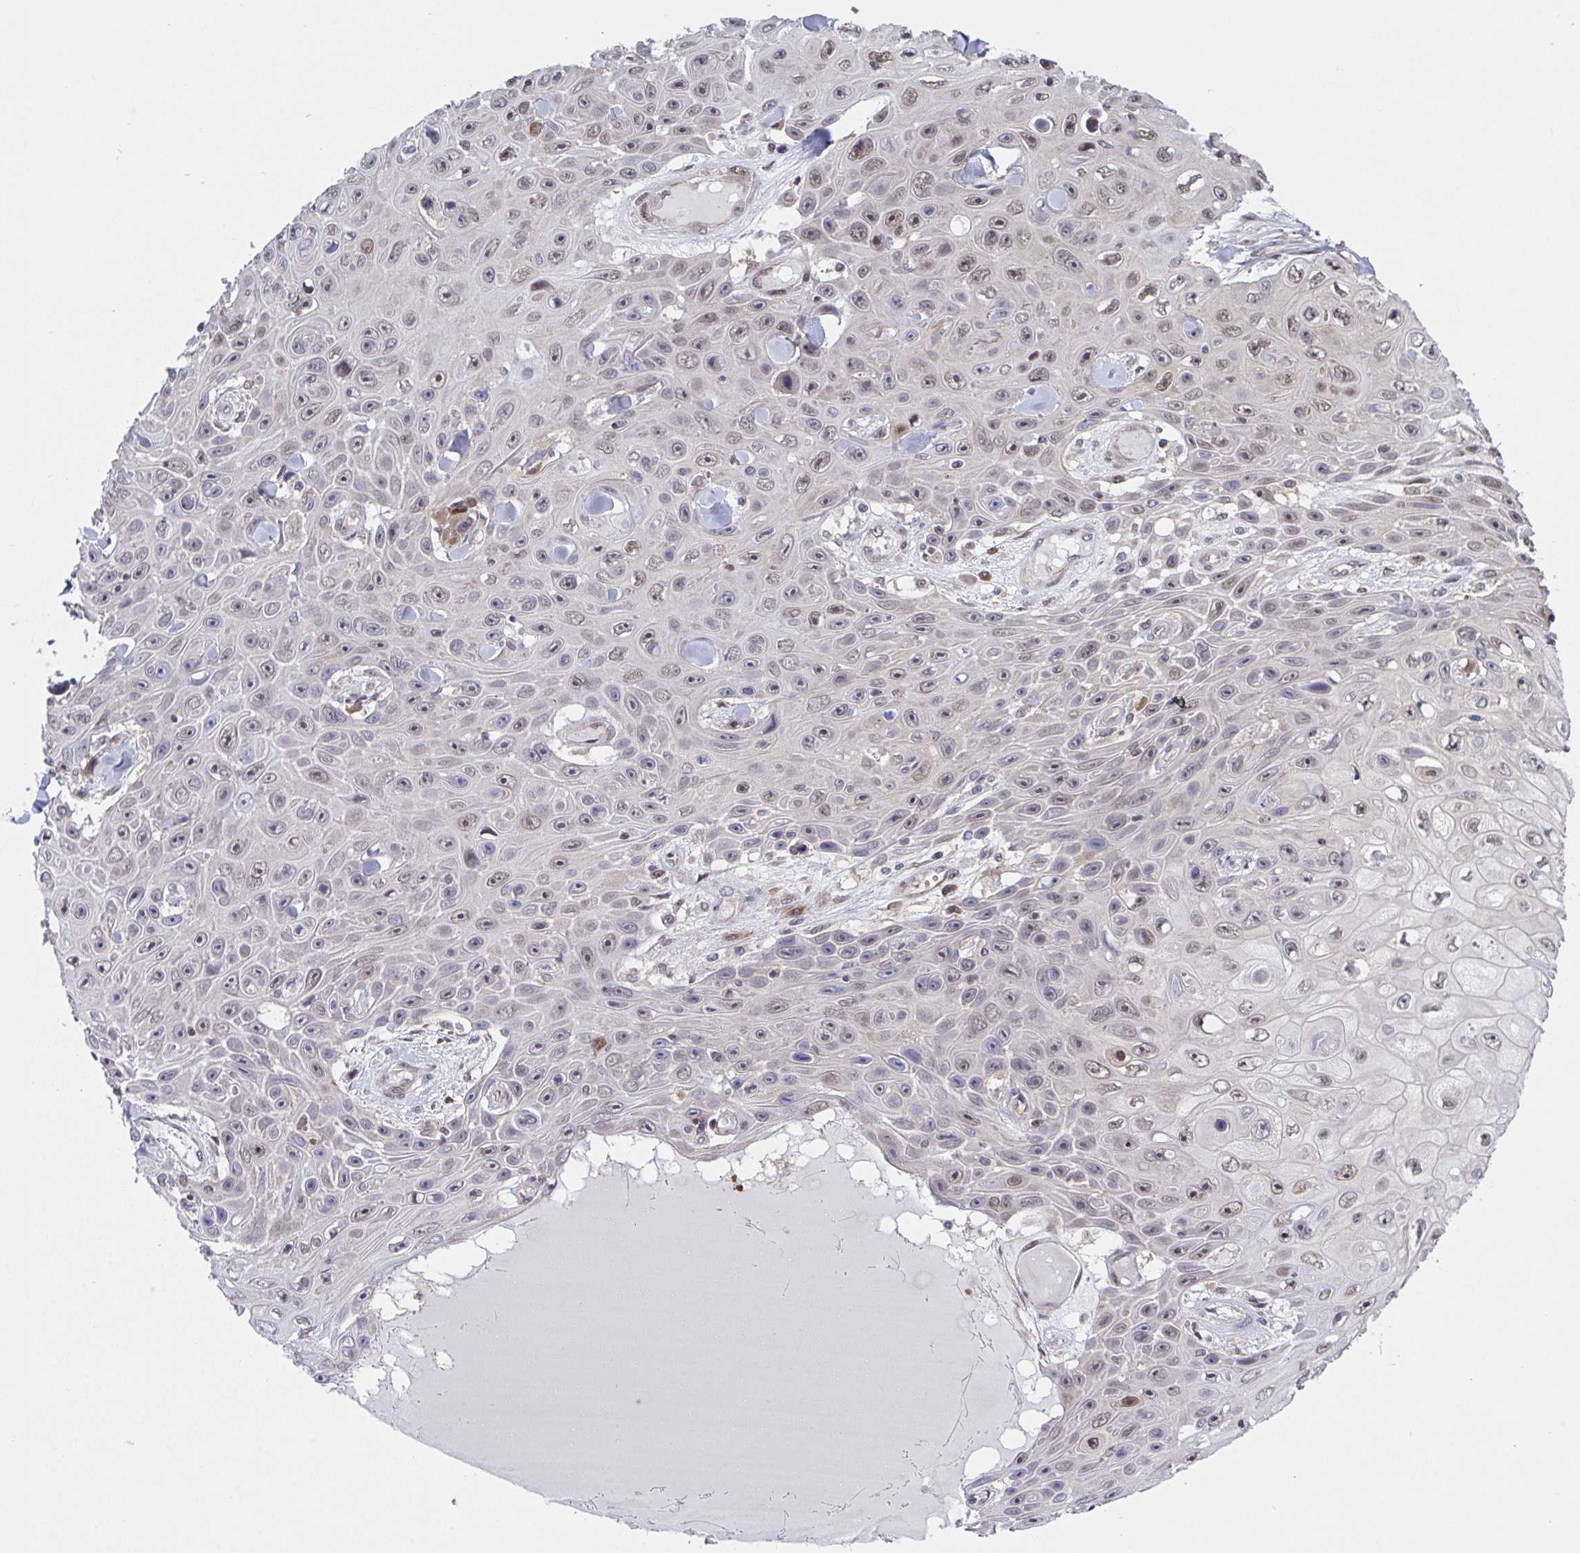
{"staining": {"intensity": "weak", "quantity": ">75%", "location": "nuclear"}, "tissue": "skin cancer", "cell_type": "Tumor cells", "image_type": "cancer", "snomed": [{"axis": "morphology", "description": "Squamous cell carcinoma, NOS"}, {"axis": "topography", "description": "Skin"}], "caption": "Human skin cancer (squamous cell carcinoma) stained for a protein (brown) shows weak nuclear positive staining in approximately >75% of tumor cells.", "gene": "ZNF444", "patient": {"sex": "male", "age": 82}}